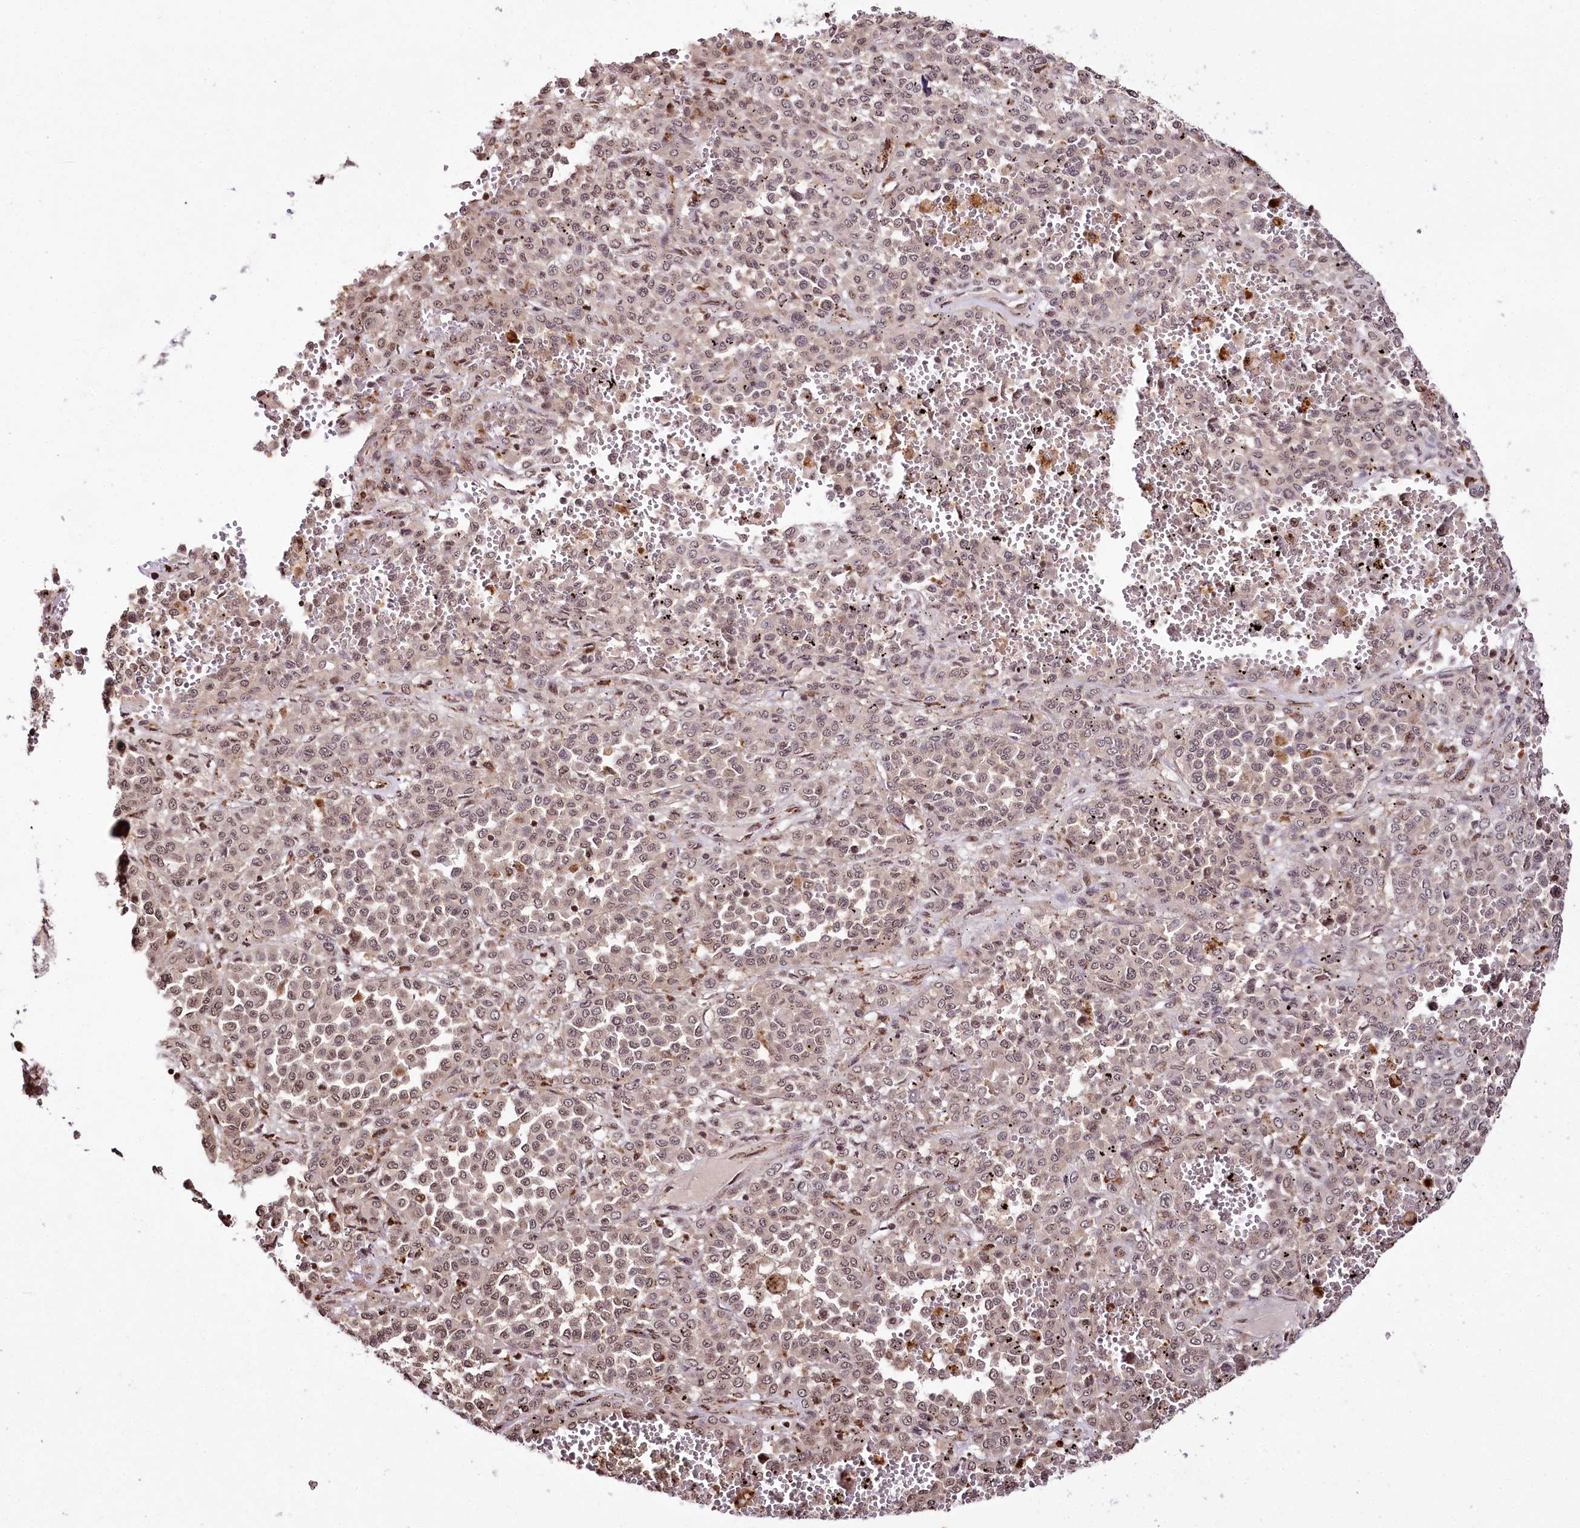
{"staining": {"intensity": "weak", "quantity": ">75%", "location": "nuclear"}, "tissue": "melanoma", "cell_type": "Tumor cells", "image_type": "cancer", "snomed": [{"axis": "morphology", "description": "Malignant melanoma, Metastatic site"}, {"axis": "topography", "description": "Pancreas"}], "caption": "Melanoma stained for a protein shows weak nuclear positivity in tumor cells. The staining was performed using DAB, with brown indicating positive protein expression. Nuclei are stained blue with hematoxylin.", "gene": "HOXC8", "patient": {"sex": "female", "age": 30}}